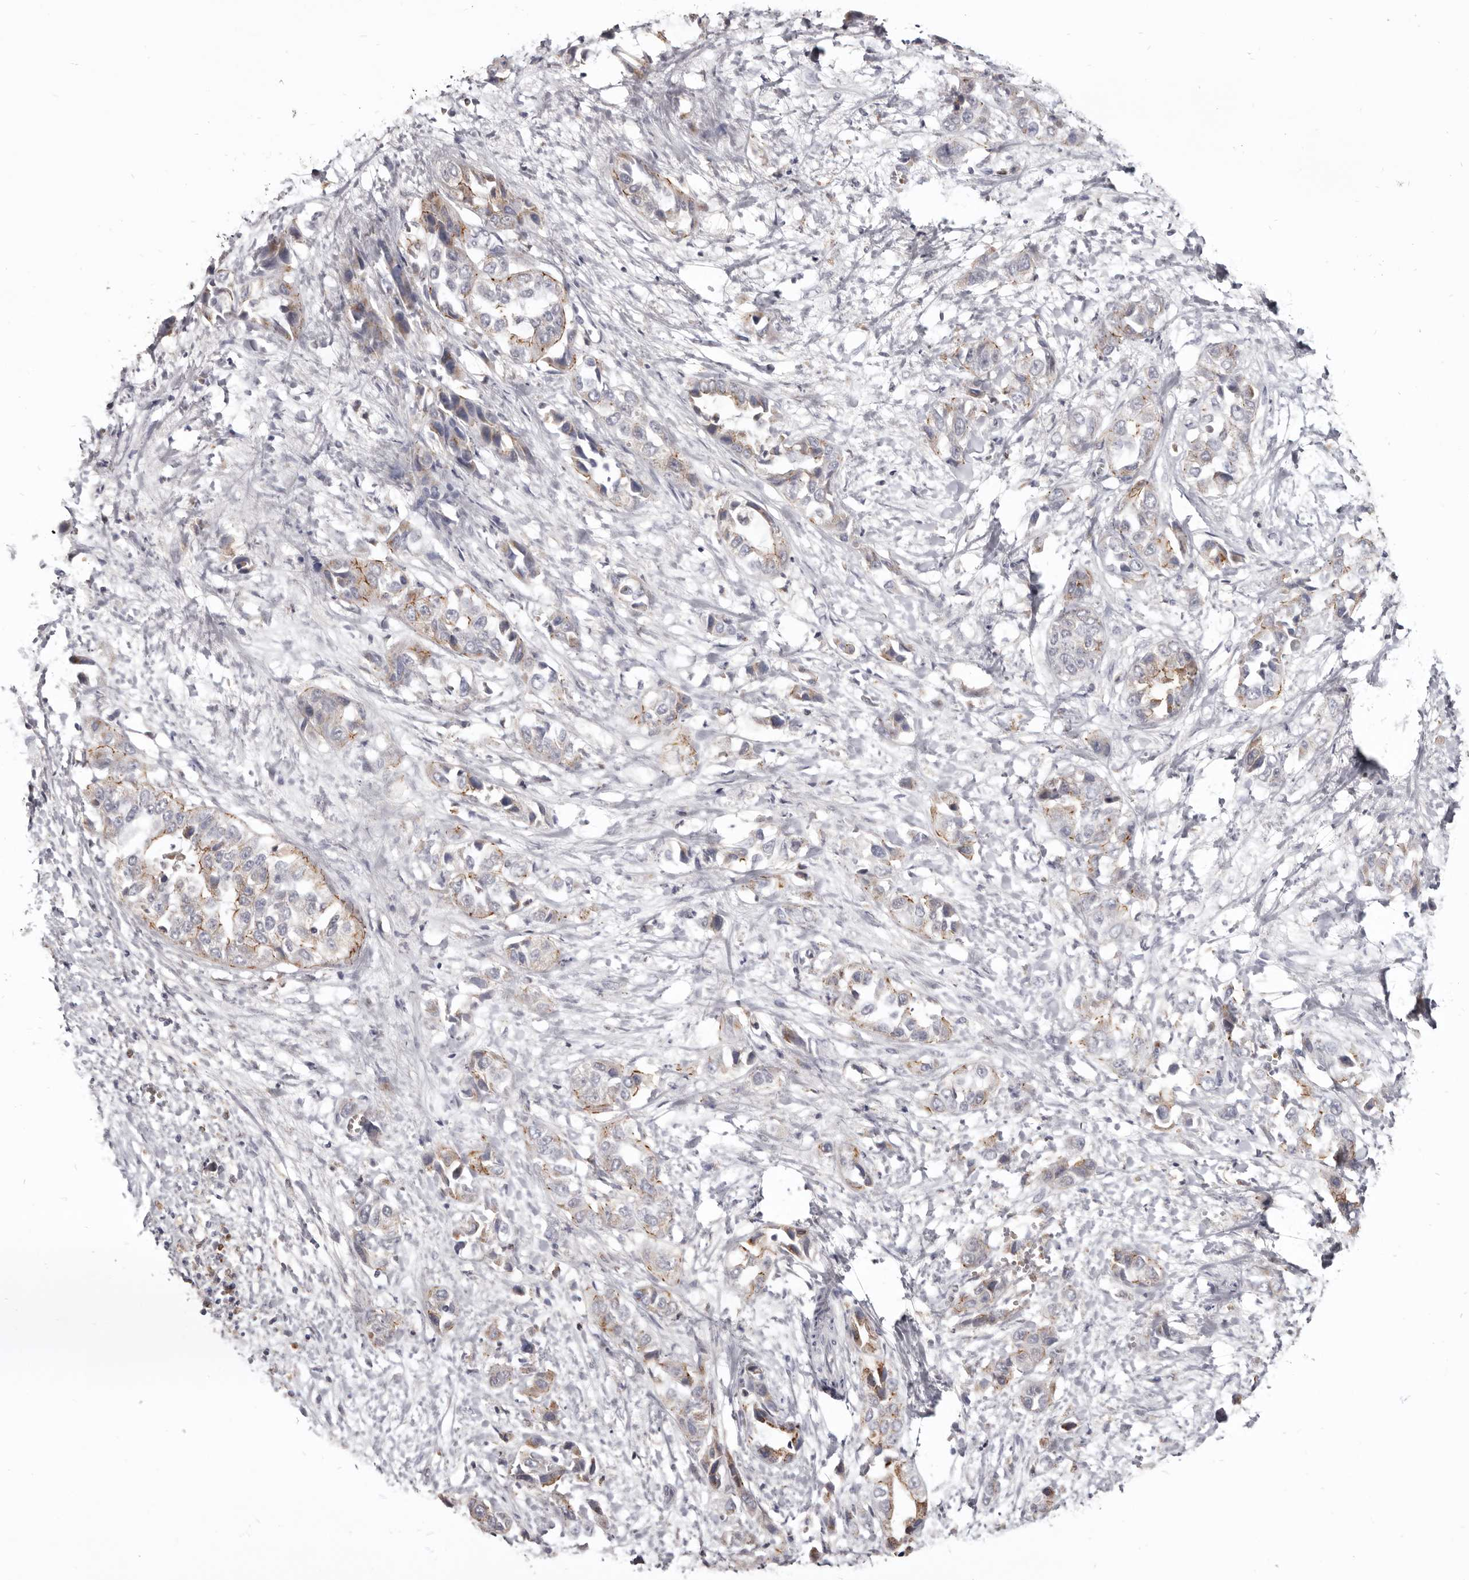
{"staining": {"intensity": "moderate", "quantity": "25%-75%", "location": "cytoplasmic/membranous"}, "tissue": "liver cancer", "cell_type": "Tumor cells", "image_type": "cancer", "snomed": [{"axis": "morphology", "description": "Cholangiocarcinoma"}, {"axis": "topography", "description": "Liver"}], "caption": "This is an image of immunohistochemistry staining of liver cancer (cholangiocarcinoma), which shows moderate staining in the cytoplasmic/membranous of tumor cells.", "gene": "CGN", "patient": {"sex": "female", "age": 52}}